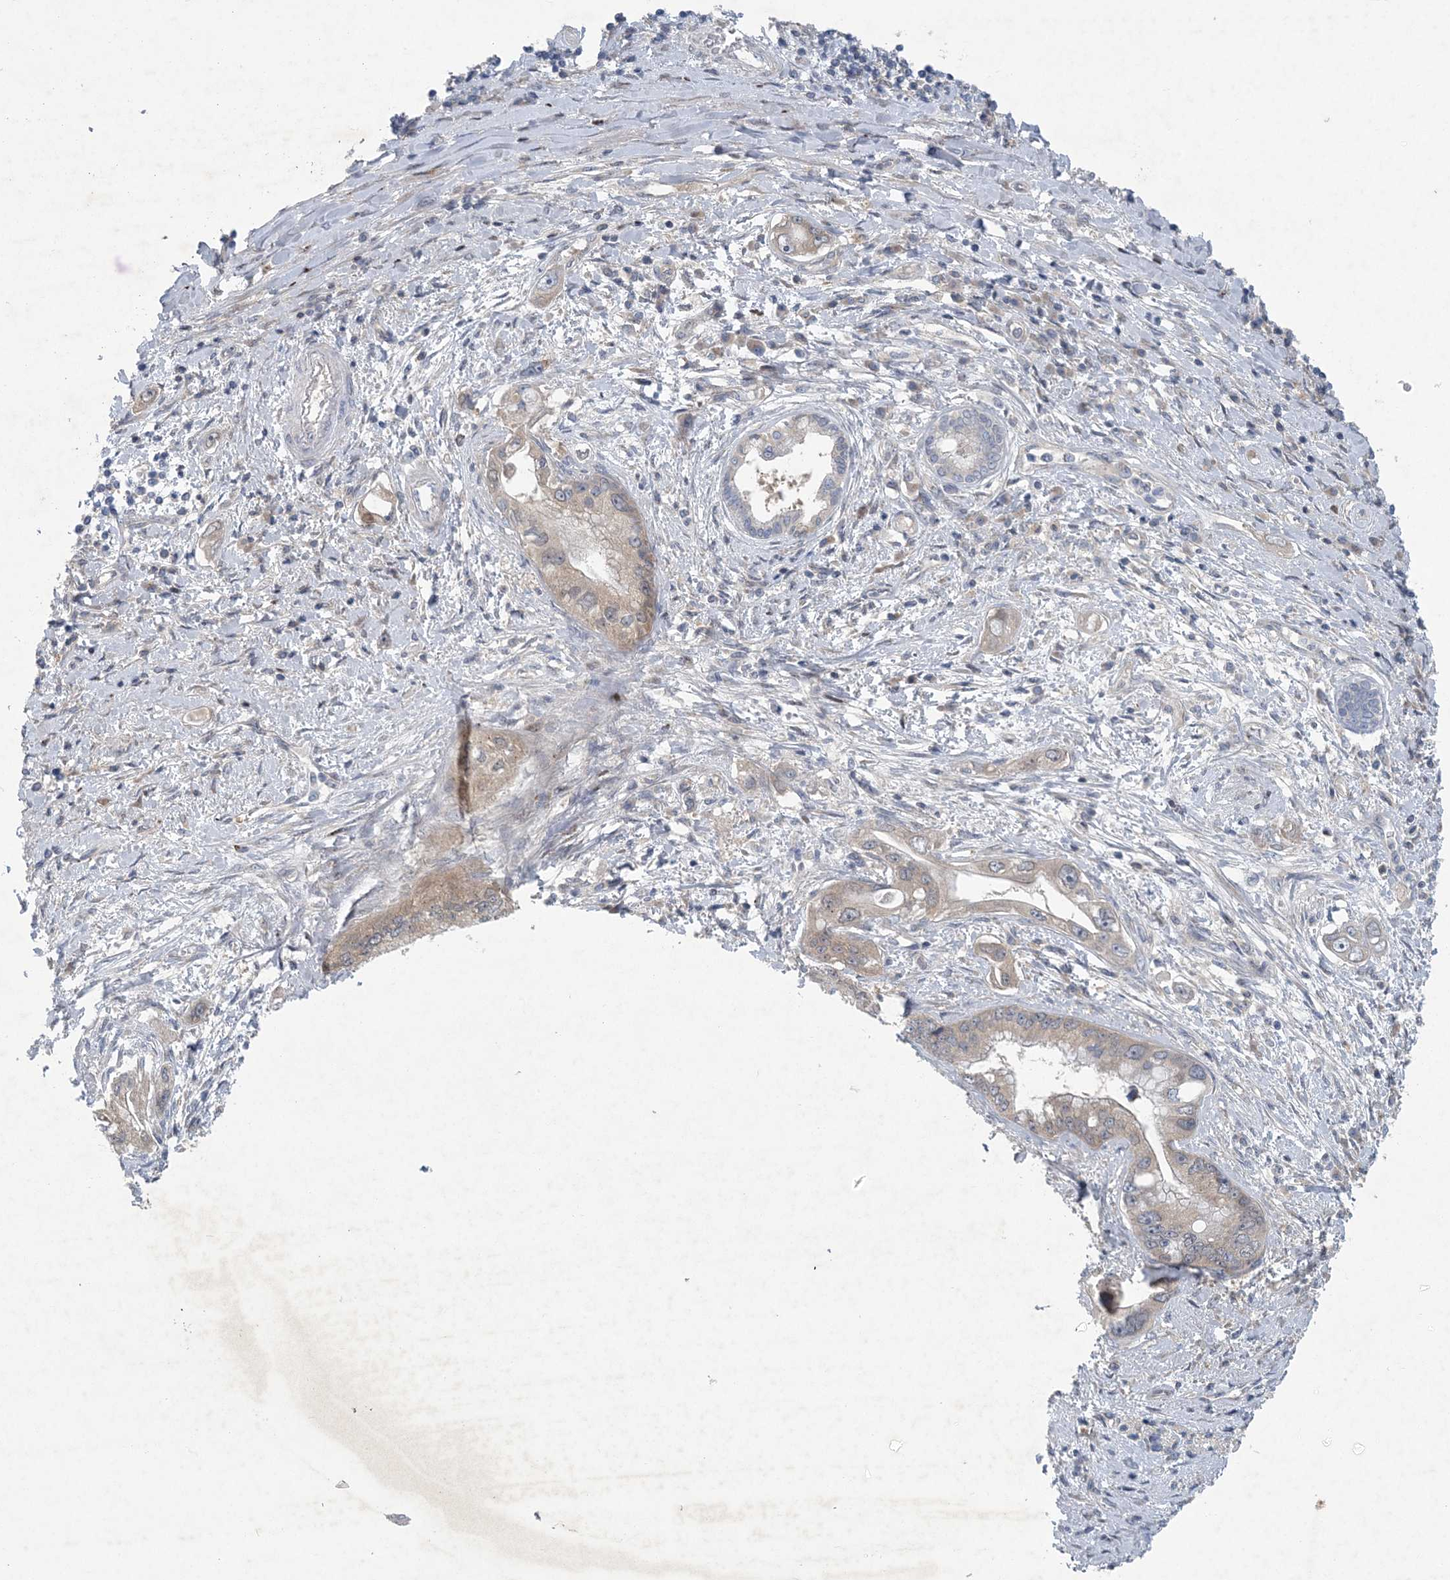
{"staining": {"intensity": "weak", "quantity": "25%-75%", "location": "cytoplasmic/membranous"}, "tissue": "pancreatic cancer", "cell_type": "Tumor cells", "image_type": "cancer", "snomed": [{"axis": "morphology", "description": "Inflammation, NOS"}, {"axis": "morphology", "description": "Adenocarcinoma, NOS"}, {"axis": "topography", "description": "Pancreas"}], "caption": "Immunohistochemistry photomicrograph of pancreatic cancer stained for a protein (brown), which shows low levels of weak cytoplasmic/membranous staining in approximately 25%-75% of tumor cells.", "gene": "HIKESHI", "patient": {"sex": "female", "age": 56}}